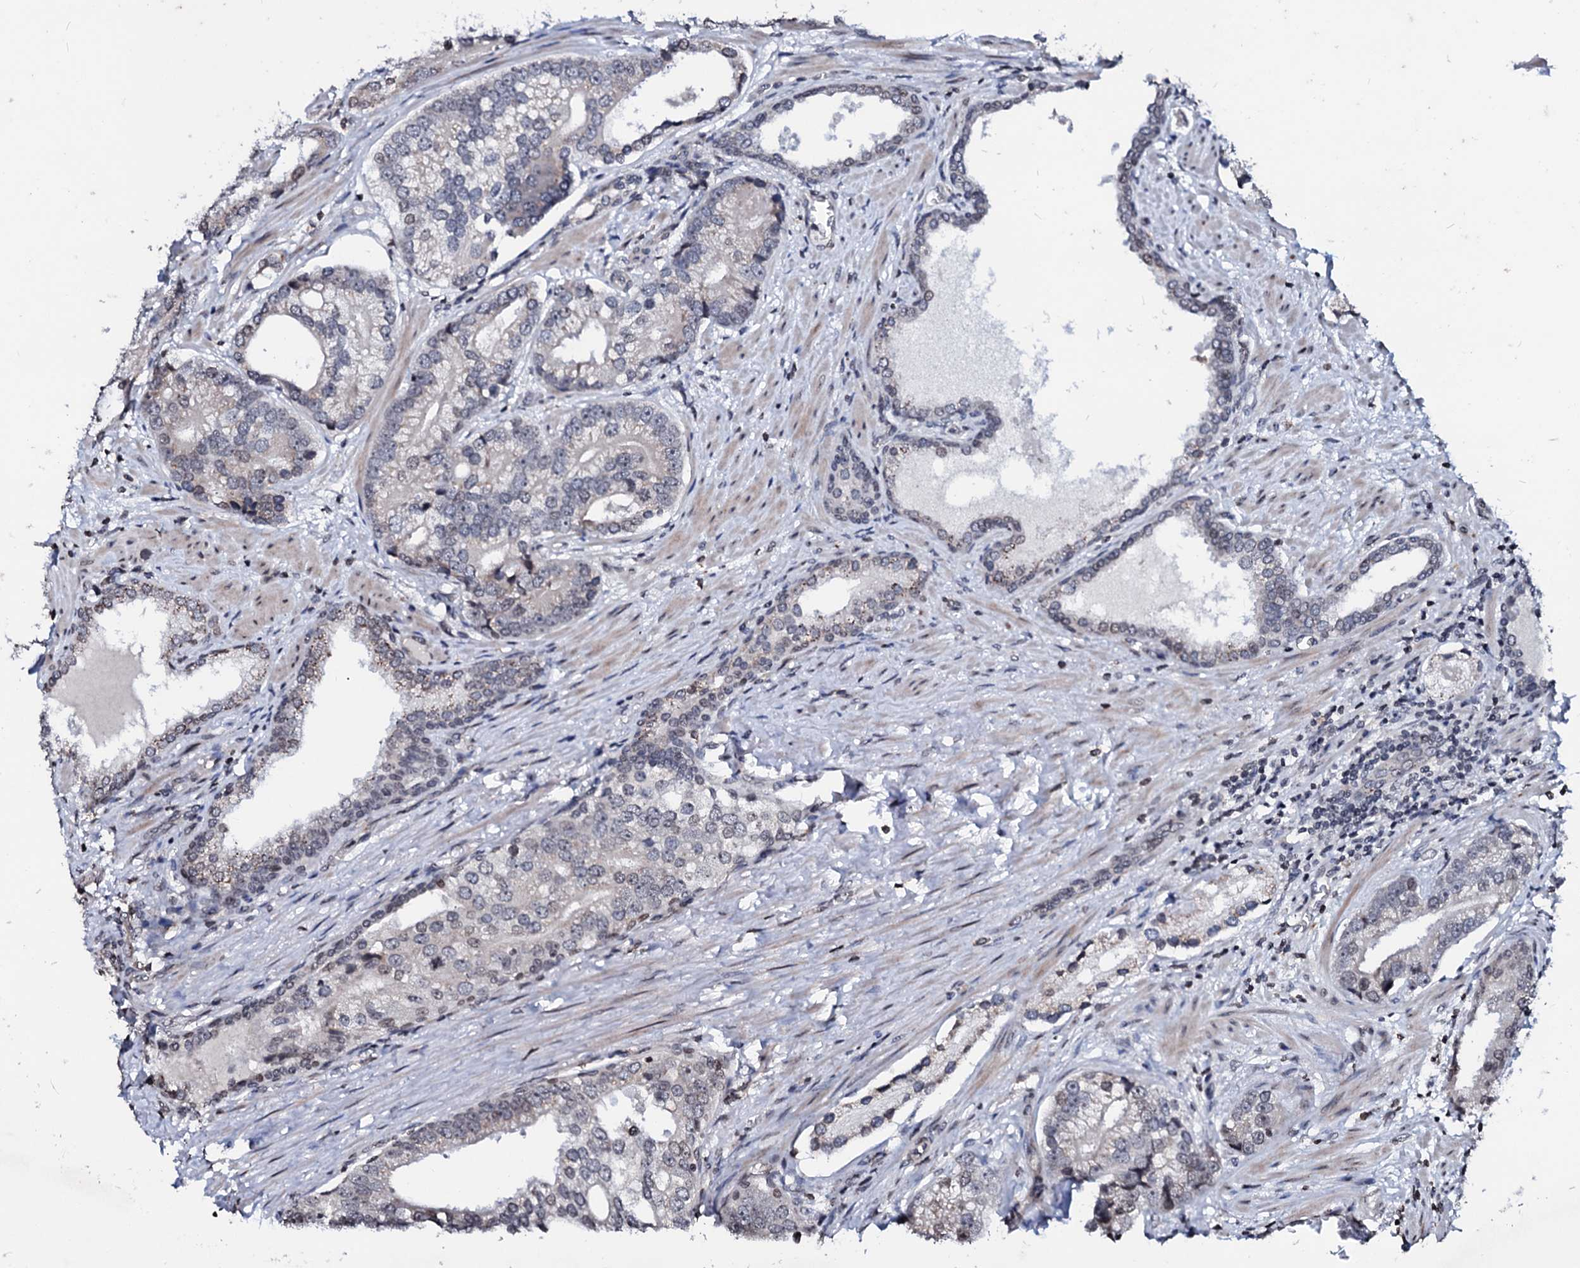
{"staining": {"intensity": "weak", "quantity": "<25%", "location": "nuclear"}, "tissue": "prostate cancer", "cell_type": "Tumor cells", "image_type": "cancer", "snomed": [{"axis": "morphology", "description": "Adenocarcinoma, High grade"}, {"axis": "topography", "description": "Prostate"}], "caption": "Protein analysis of prostate cancer (high-grade adenocarcinoma) reveals no significant staining in tumor cells. (IHC, brightfield microscopy, high magnification).", "gene": "LSM11", "patient": {"sex": "male", "age": 75}}